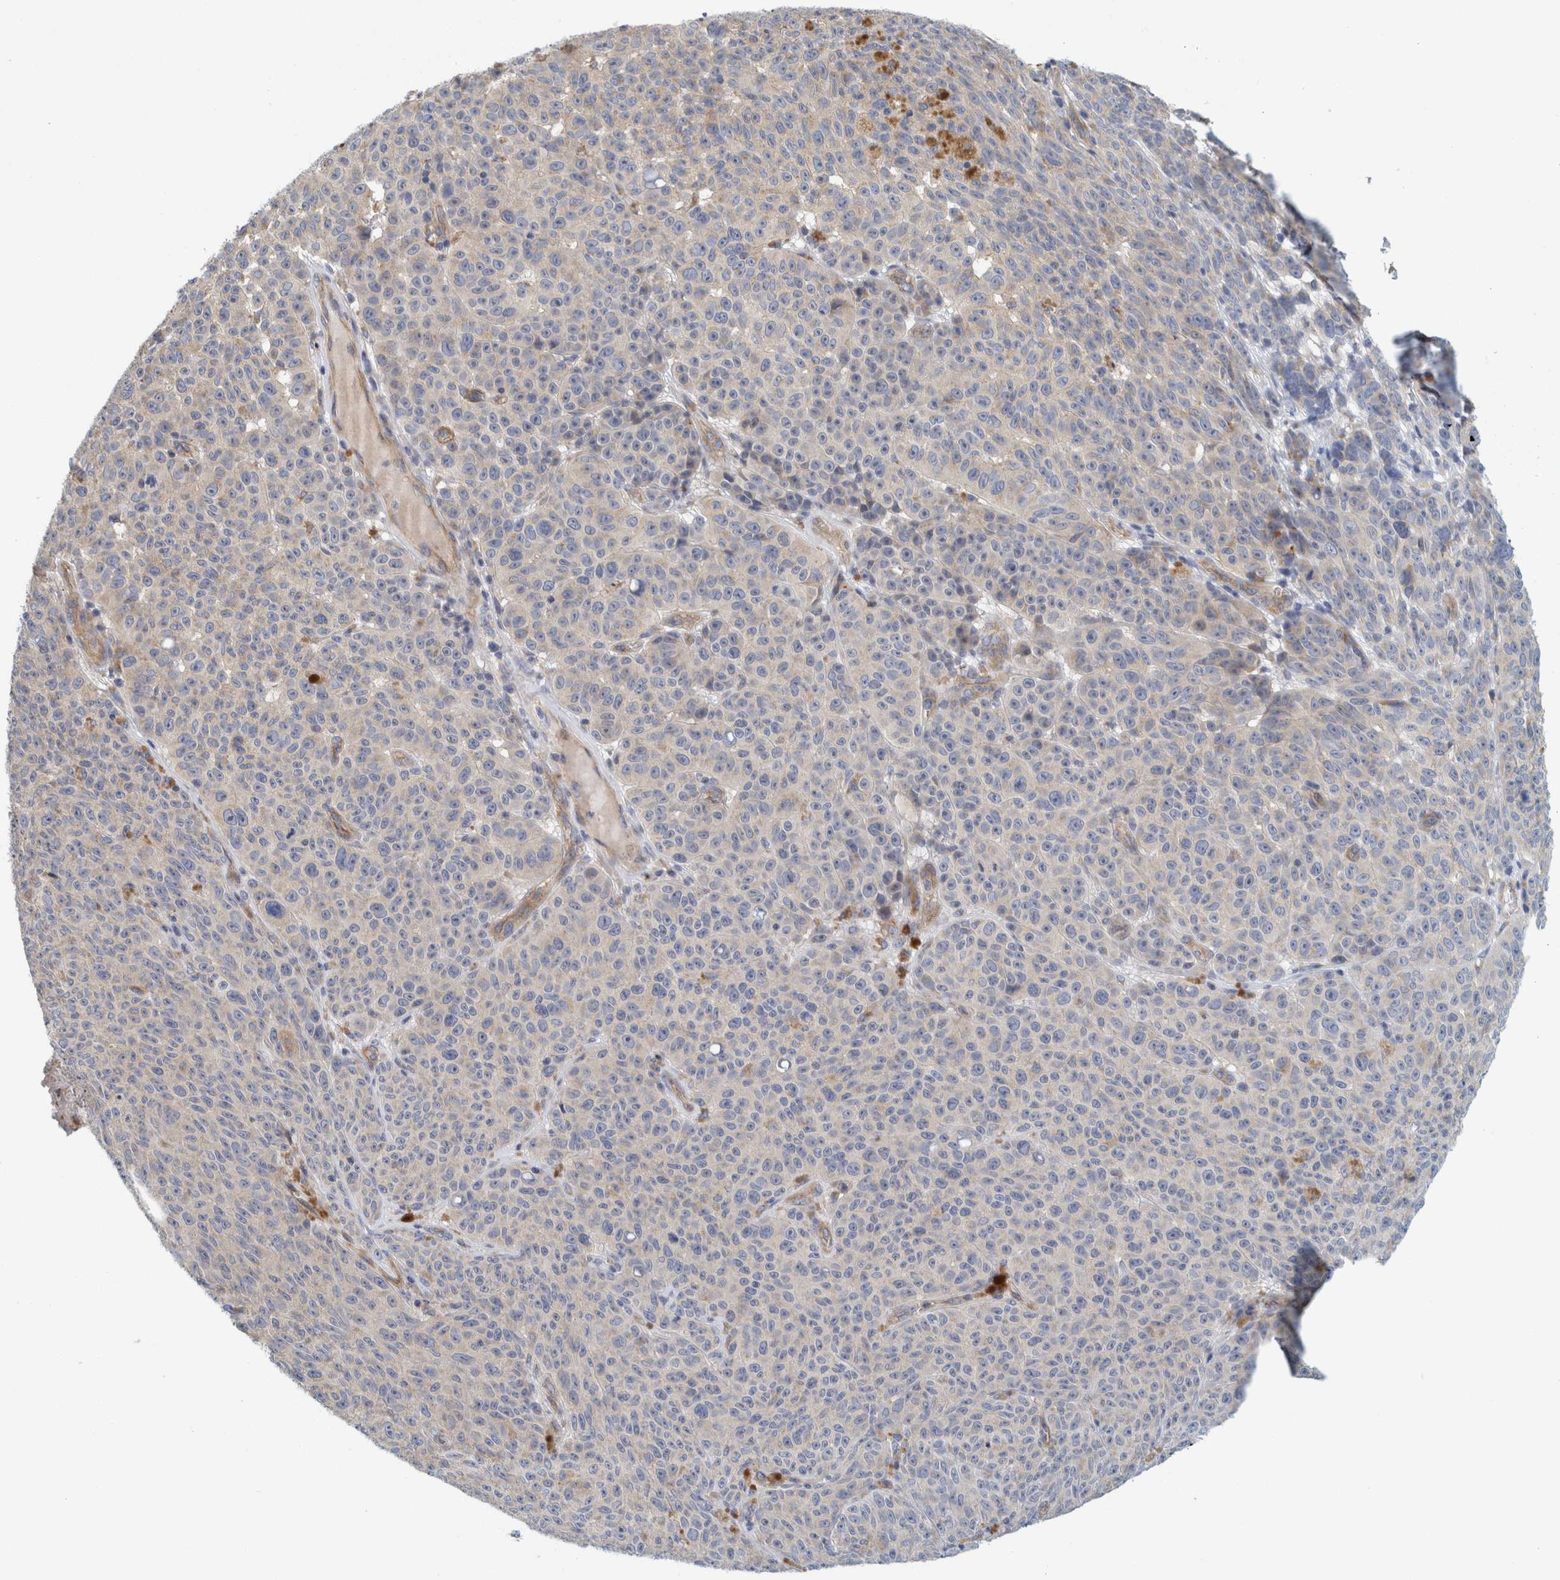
{"staining": {"intensity": "negative", "quantity": "none", "location": "none"}, "tissue": "melanoma", "cell_type": "Tumor cells", "image_type": "cancer", "snomed": [{"axis": "morphology", "description": "Malignant melanoma, NOS"}, {"axis": "topography", "description": "Skin"}], "caption": "High magnification brightfield microscopy of malignant melanoma stained with DAB (brown) and counterstained with hematoxylin (blue): tumor cells show no significant expression. (DAB (3,3'-diaminobenzidine) immunohistochemistry (IHC) with hematoxylin counter stain).", "gene": "ZNF324B", "patient": {"sex": "female", "age": 82}}